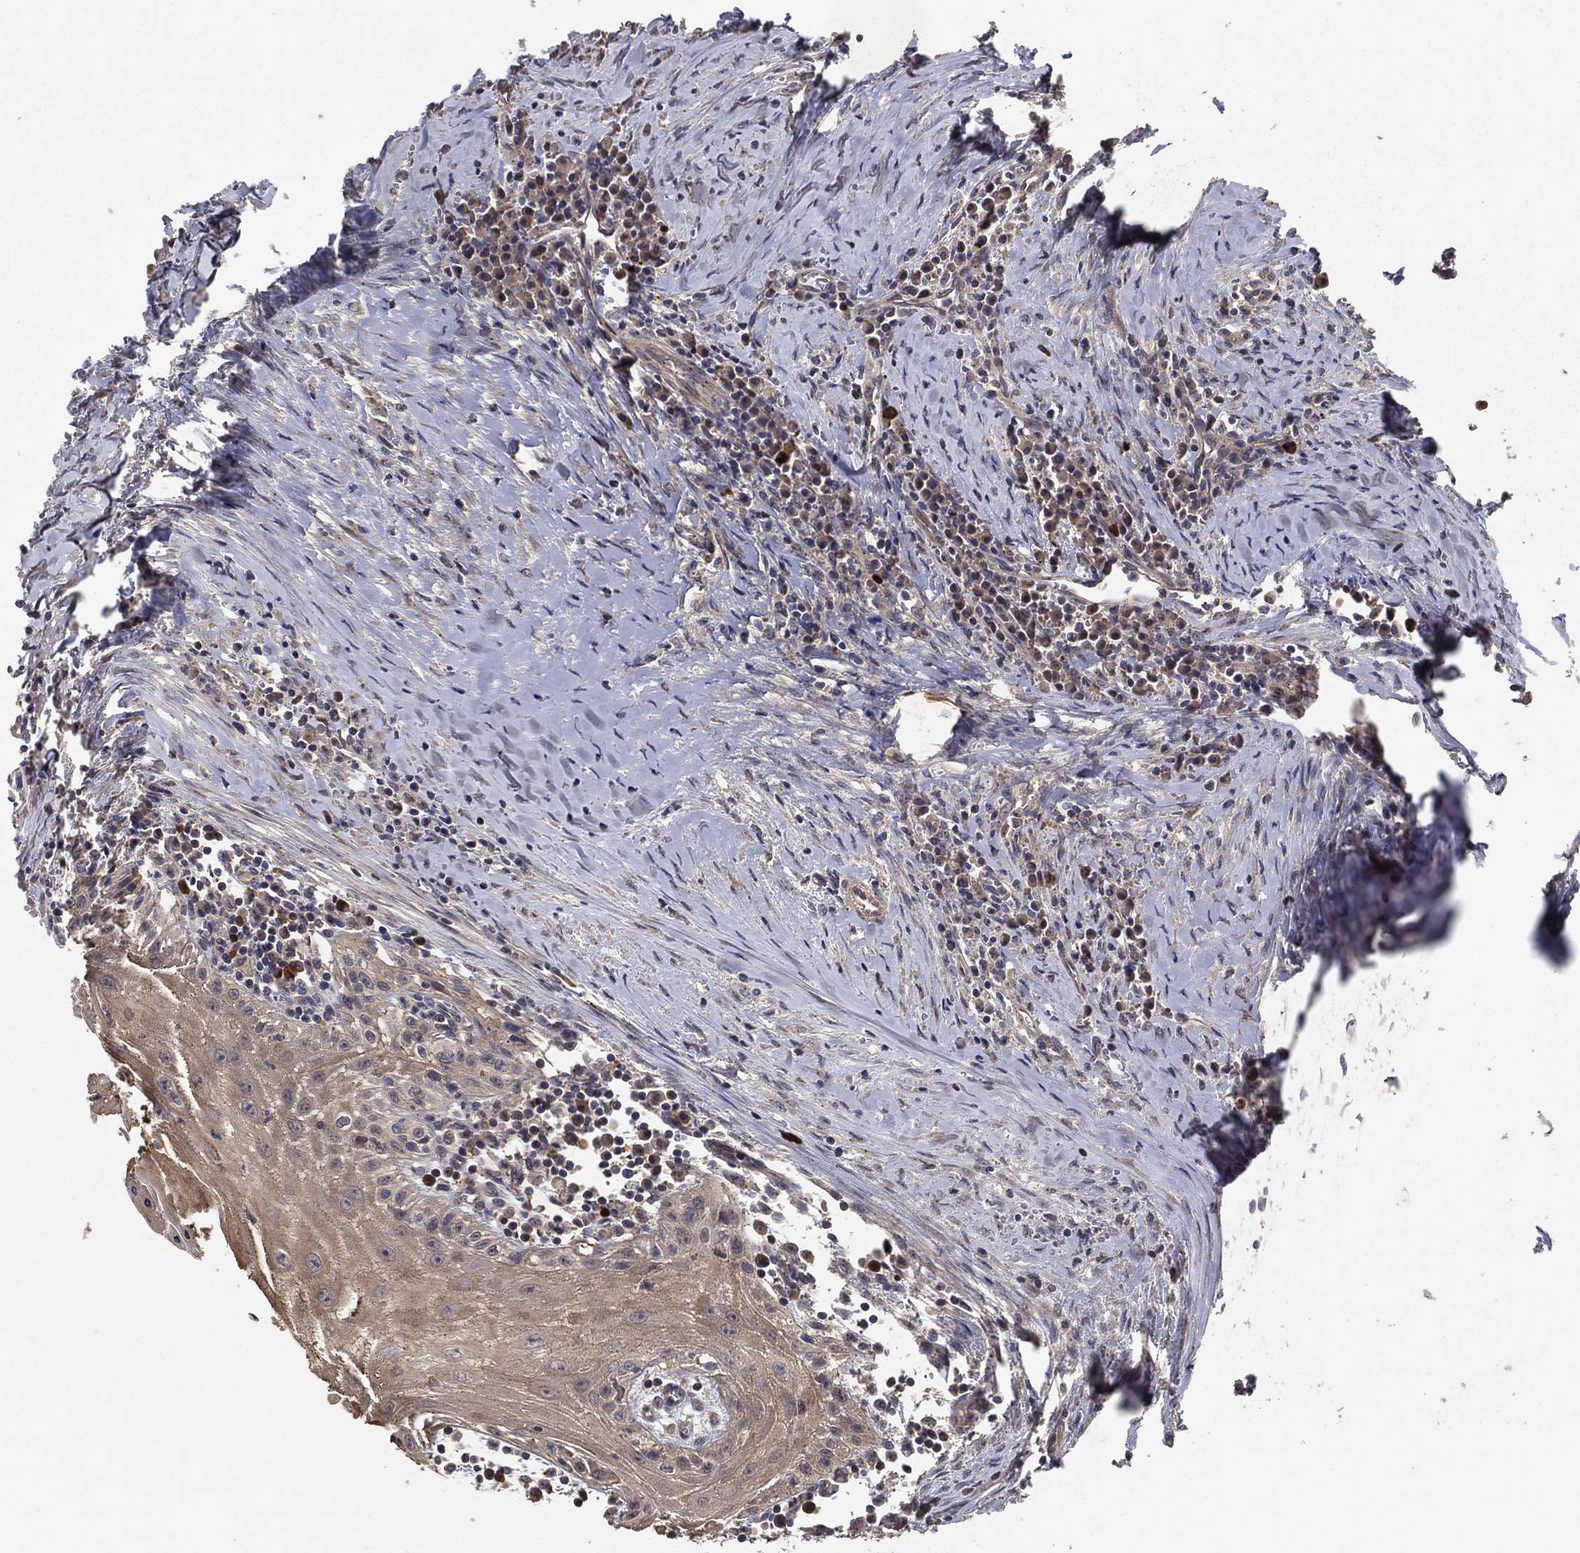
{"staining": {"intensity": "weak", "quantity": ">75%", "location": "cytoplasmic/membranous"}, "tissue": "head and neck cancer", "cell_type": "Tumor cells", "image_type": "cancer", "snomed": [{"axis": "morphology", "description": "Squamous cell carcinoma, NOS"}, {"axis": "topography", "description": "Oral tissue"}, {"axis": "topography", "description": "Head-Neck"}], "caption": "Head and neck squamous cell carcinoma tissue demonstrates weak cytoplasmic/membranous positivity in approximately >75% of tumor cells, visualized by immunohistochemistry.", "gene": "PCNT", "patient": {"sex": "male", "age": 58}}